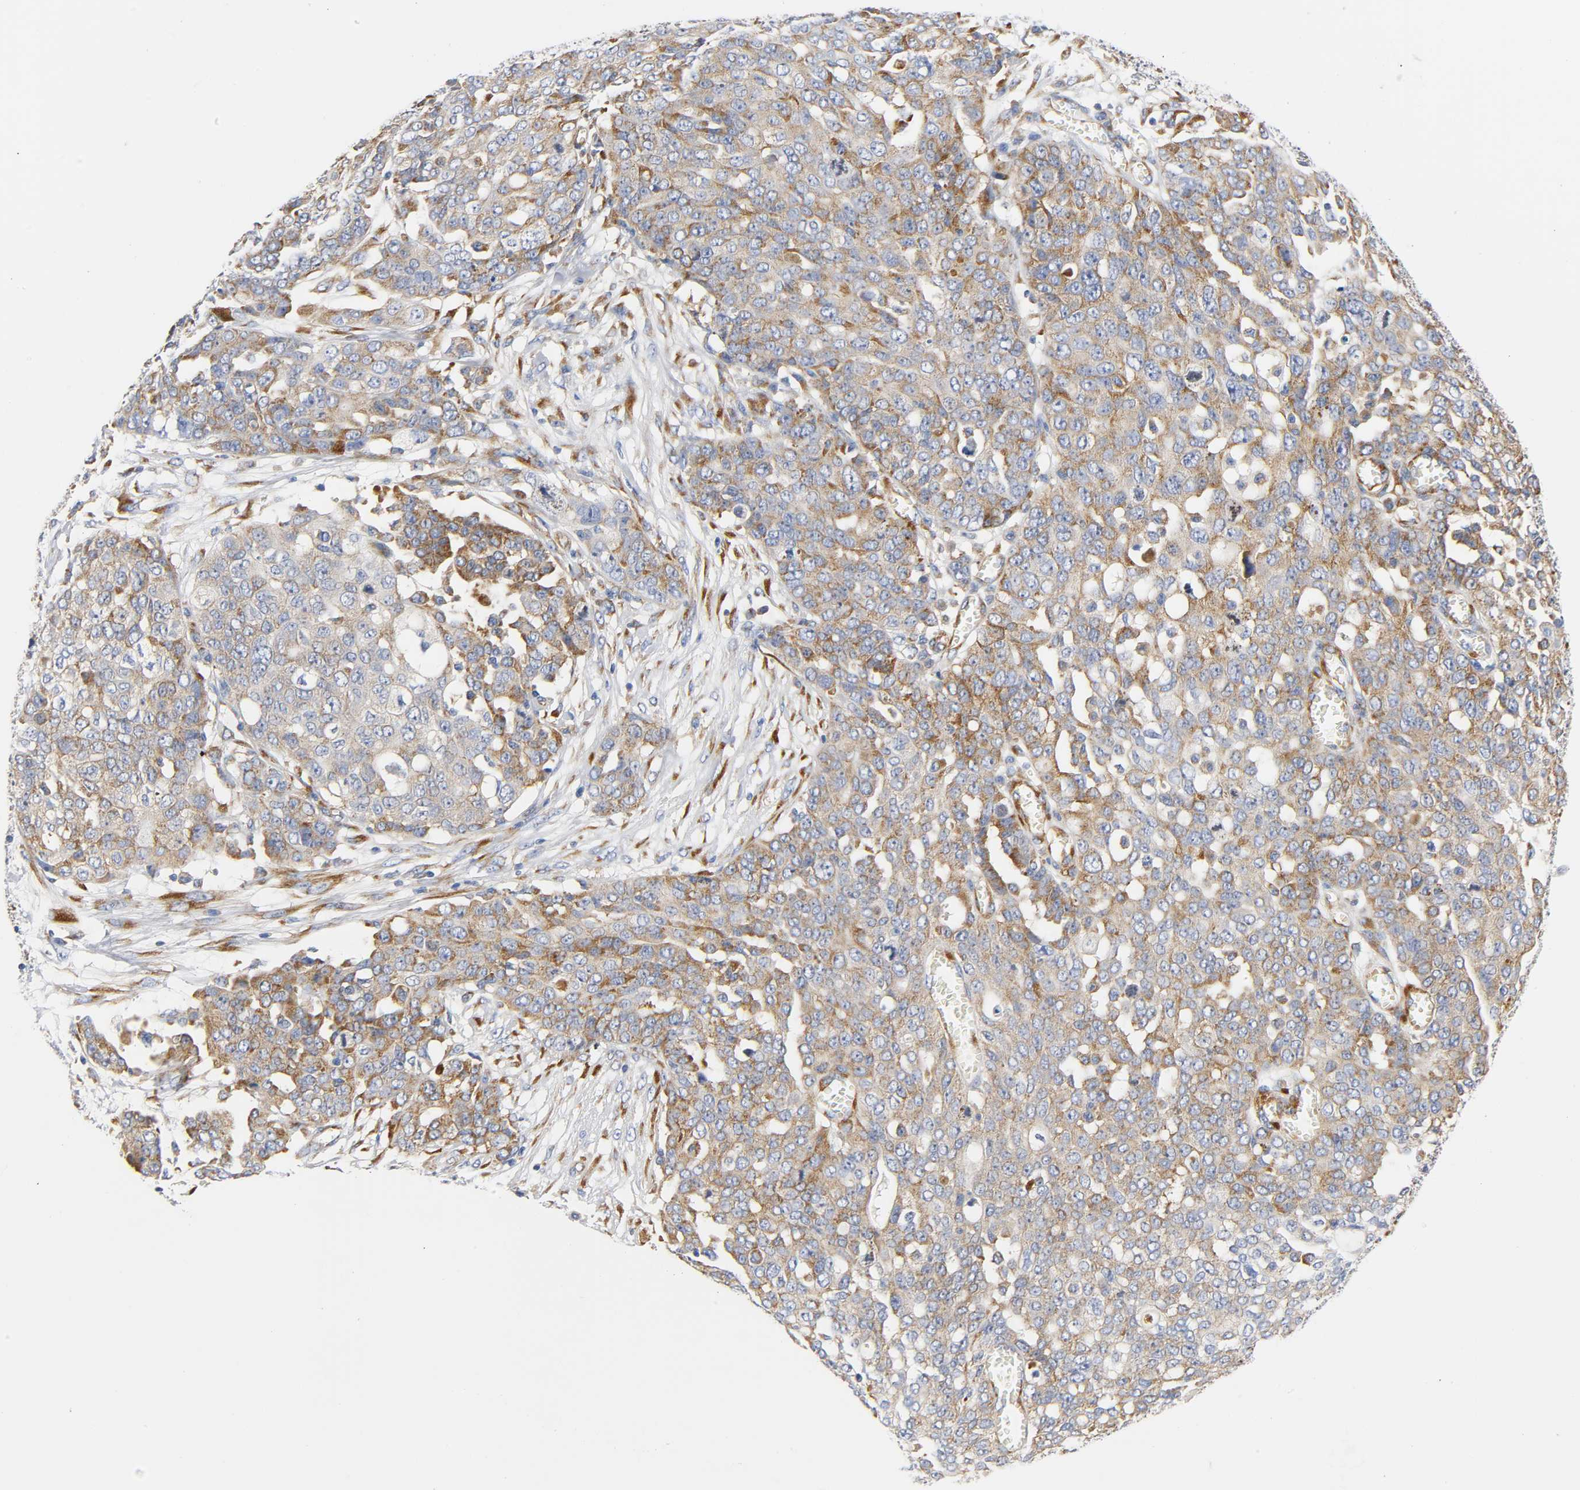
{"staining": {"intensity": "moderate", "quantity": ">75%", "location": "cytoplasmic/membranous"}, "tissue": "ovarian cancer", "cell_type": "Tumor cells", "image_type": "cancer", "snomed": [{"axis": "morphology", "description": "Cystadenocarcinoma, serous, NOS"}, {"axis": "topography", "description": "Soft tissue"}, {"axis": "topography", "description": "Ovary"}], "caption": "IHC of ovarian cancer (serous cystadenocarcinoma) displays medium levels of moderate cytoplasmic/membranous expression in approximately >75% of tumor cells.", "gene": "REL", "patient": {"sex": "female", "age": 57}}